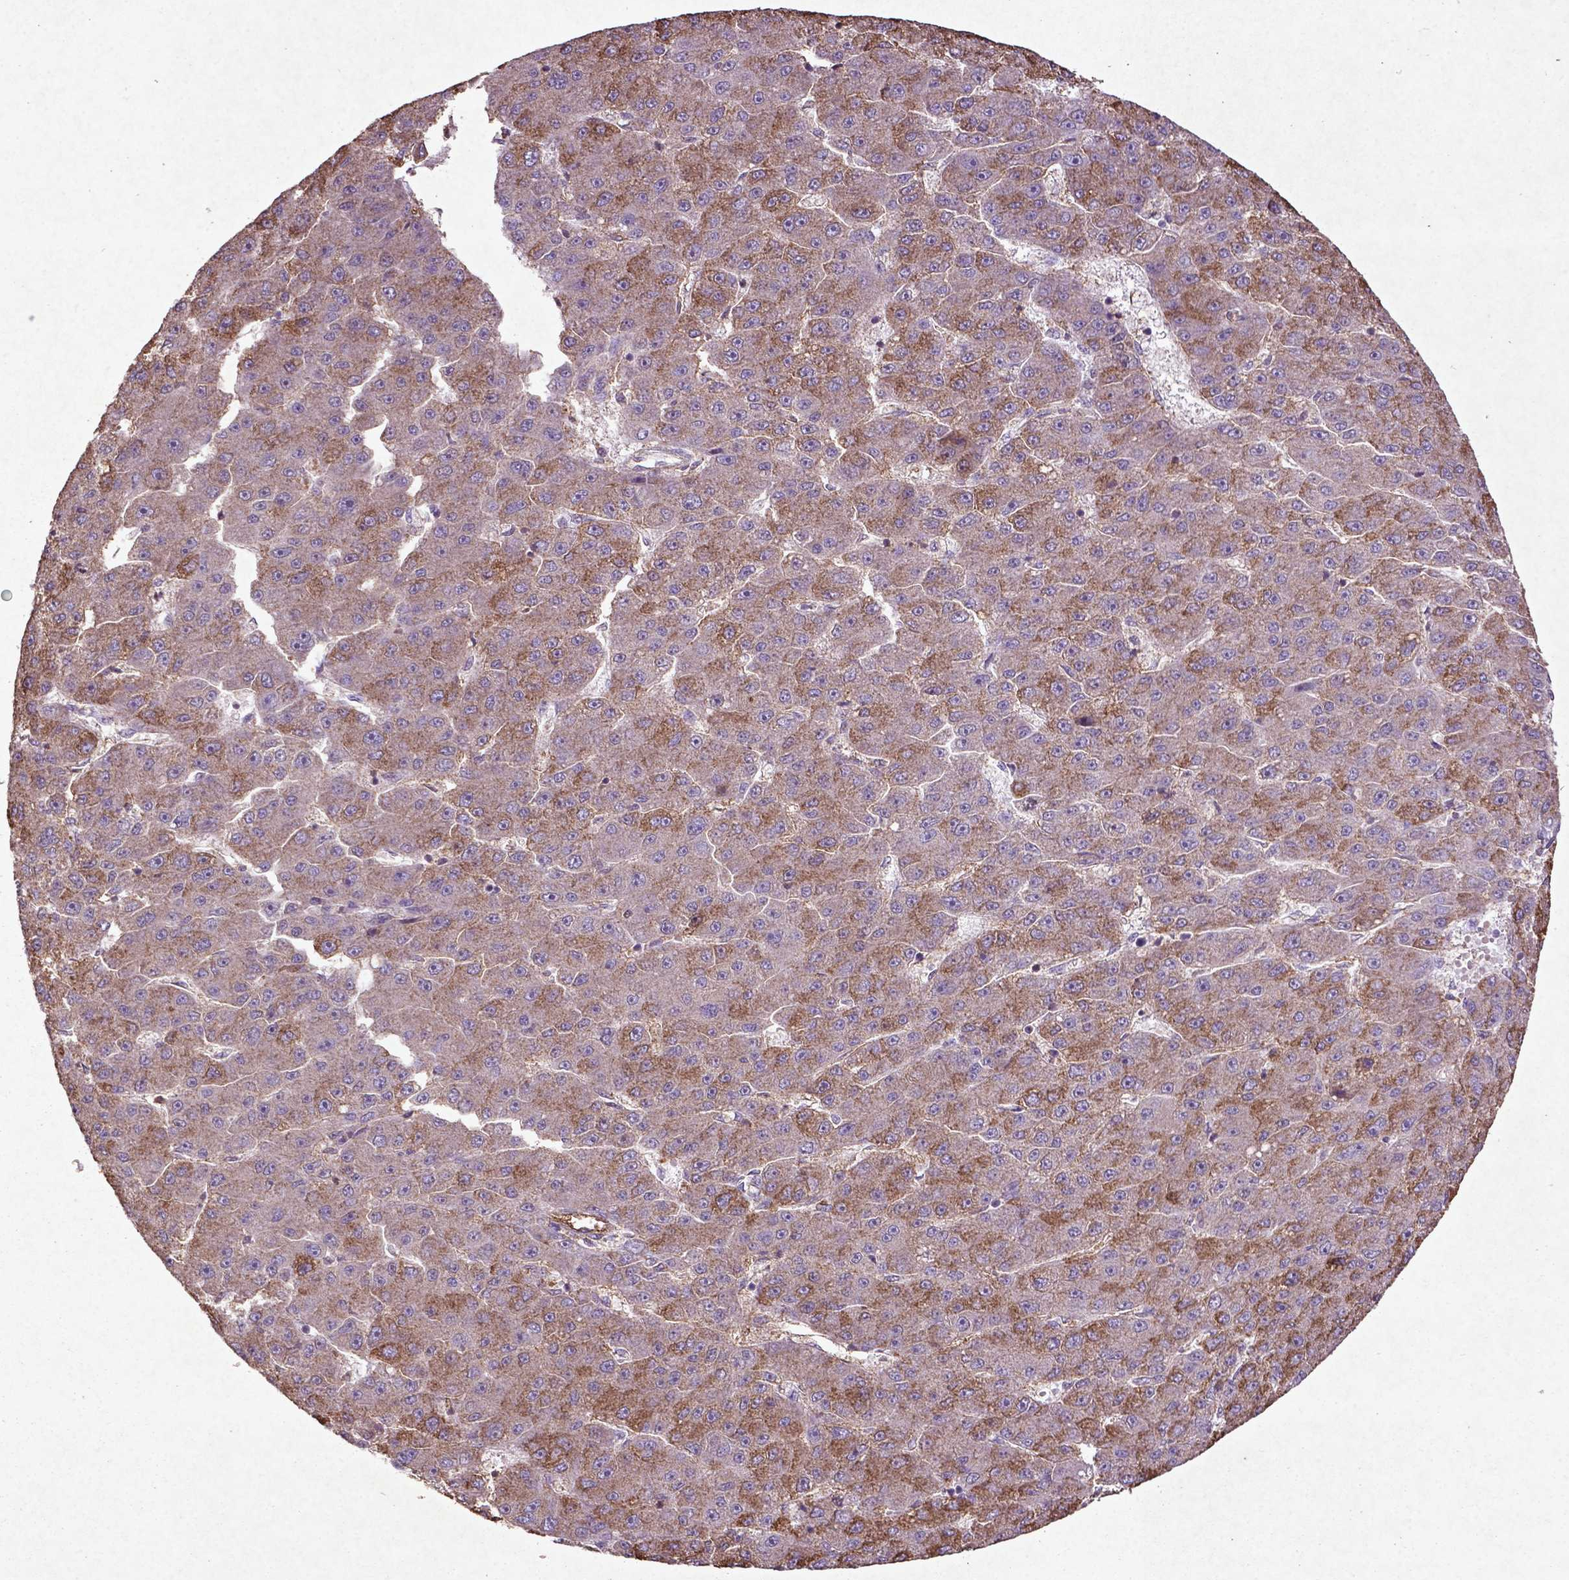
{"staining": {"intensity": "moderate", "quantity": ">75%", "location": "cytoplasmic/membranous"}, "tissue": "liver cancer", "cell_type": "Tumor cells", "image_type": "cancer", "snomed": [{"axis": "morphology", "description": "Carcinoma, Hepatocellular, NOS"}, {"axis": "topography", "description": "Liver"}], "caption": "Human liver cancer stained for a protein (brown) shows moderate cytoplasmic/membranous positive positivity in about >75% of tumor cells.", "gene": "MTOR", "patient": {"sex": "male", "age": 67}}